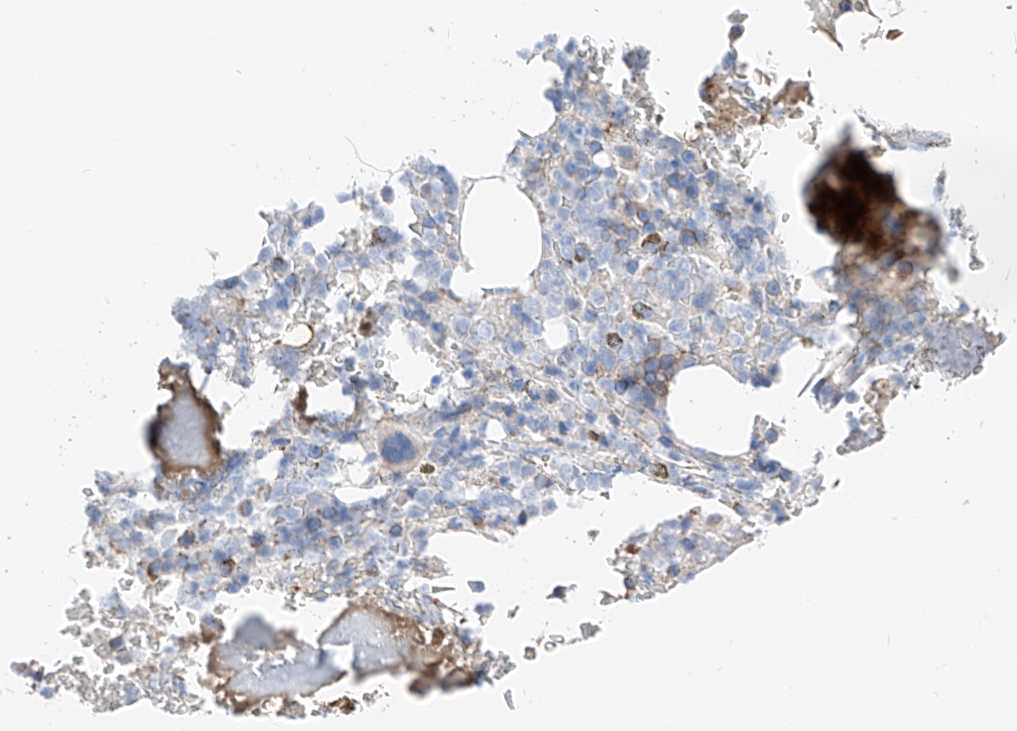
{"staining": {"intensity": "moderate", "quantity": "<25%", "location": "cytoplasmic/membranous"}, "tissue": "bone marrow", "cell_type": "Hematopoietic cells", "image_type": "normal", "snomed": [{"axis": "morphology", "description": "Normal tissue, NOS"}, {"axis": "topography", "description": "Bone marrow"}], "caption": "Immunohistochemistry (IHC) of benign human bone marrow exhibits low levels of moderate cytoplasmic/membranous positivity in about <25% of hematopoietic cells.", "gene": "MRAP", "patient": {"sex": "male", "age": 58}}